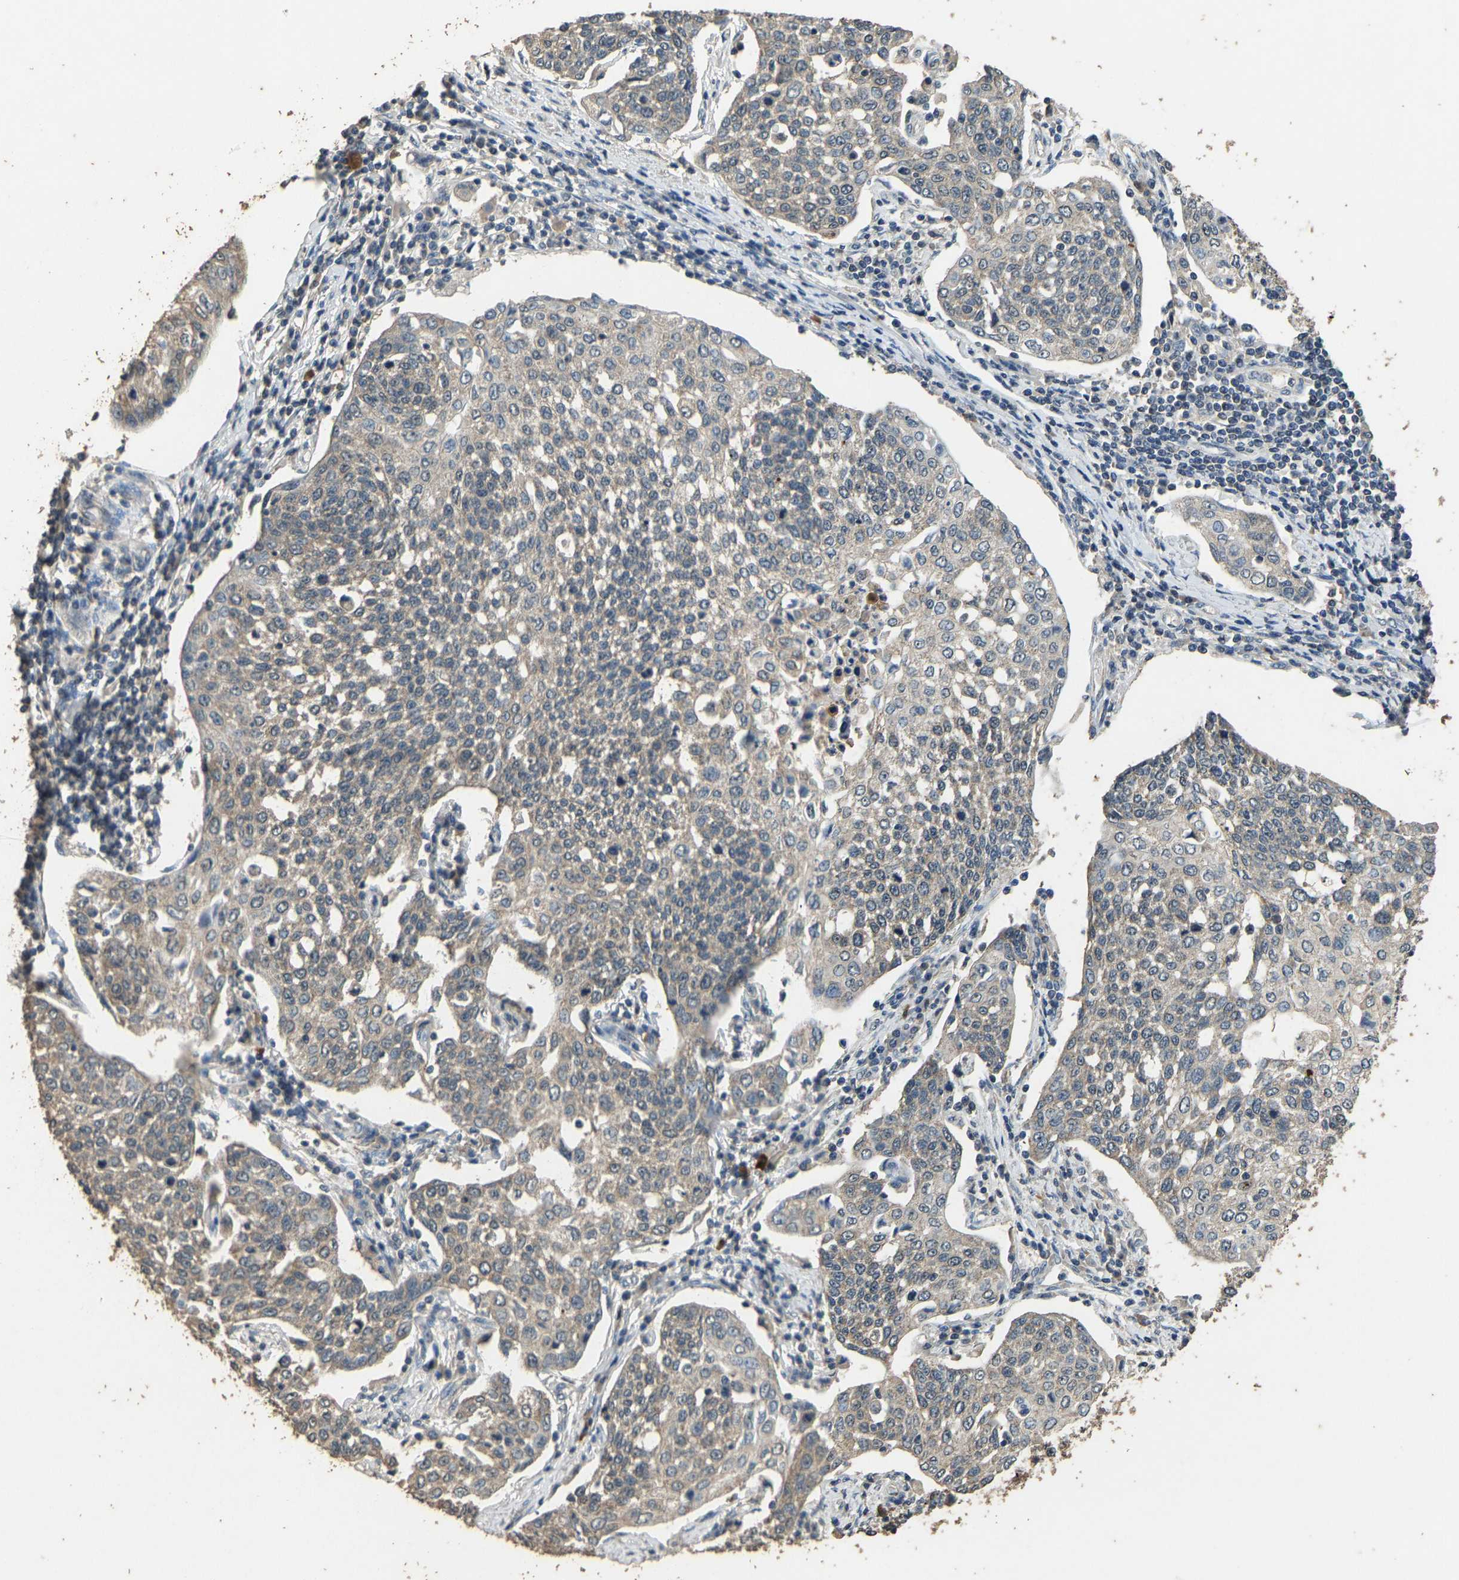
{"staining": {"intensity": "weak", "quantity": ">75%", "location": "cytoplasmic/membranous"}, "tissue": "cervical cancer", "cell_type": "Tumor cells", "image_type": "cancer", "snomed": [{"axis": "morphology", "description": "Squamous cell carcinoma, NOS"}, {"axis": "topography", "description": "Cervix"}], "caption": "Immunohistochemical staining of cervical squamous cell carcinoma displays weak cytoplasmic/membranous protein positivity in approximately >75% of tumor cells.", "gene": "CIDEC", "patient": {"sex": "female", "age": 34}}